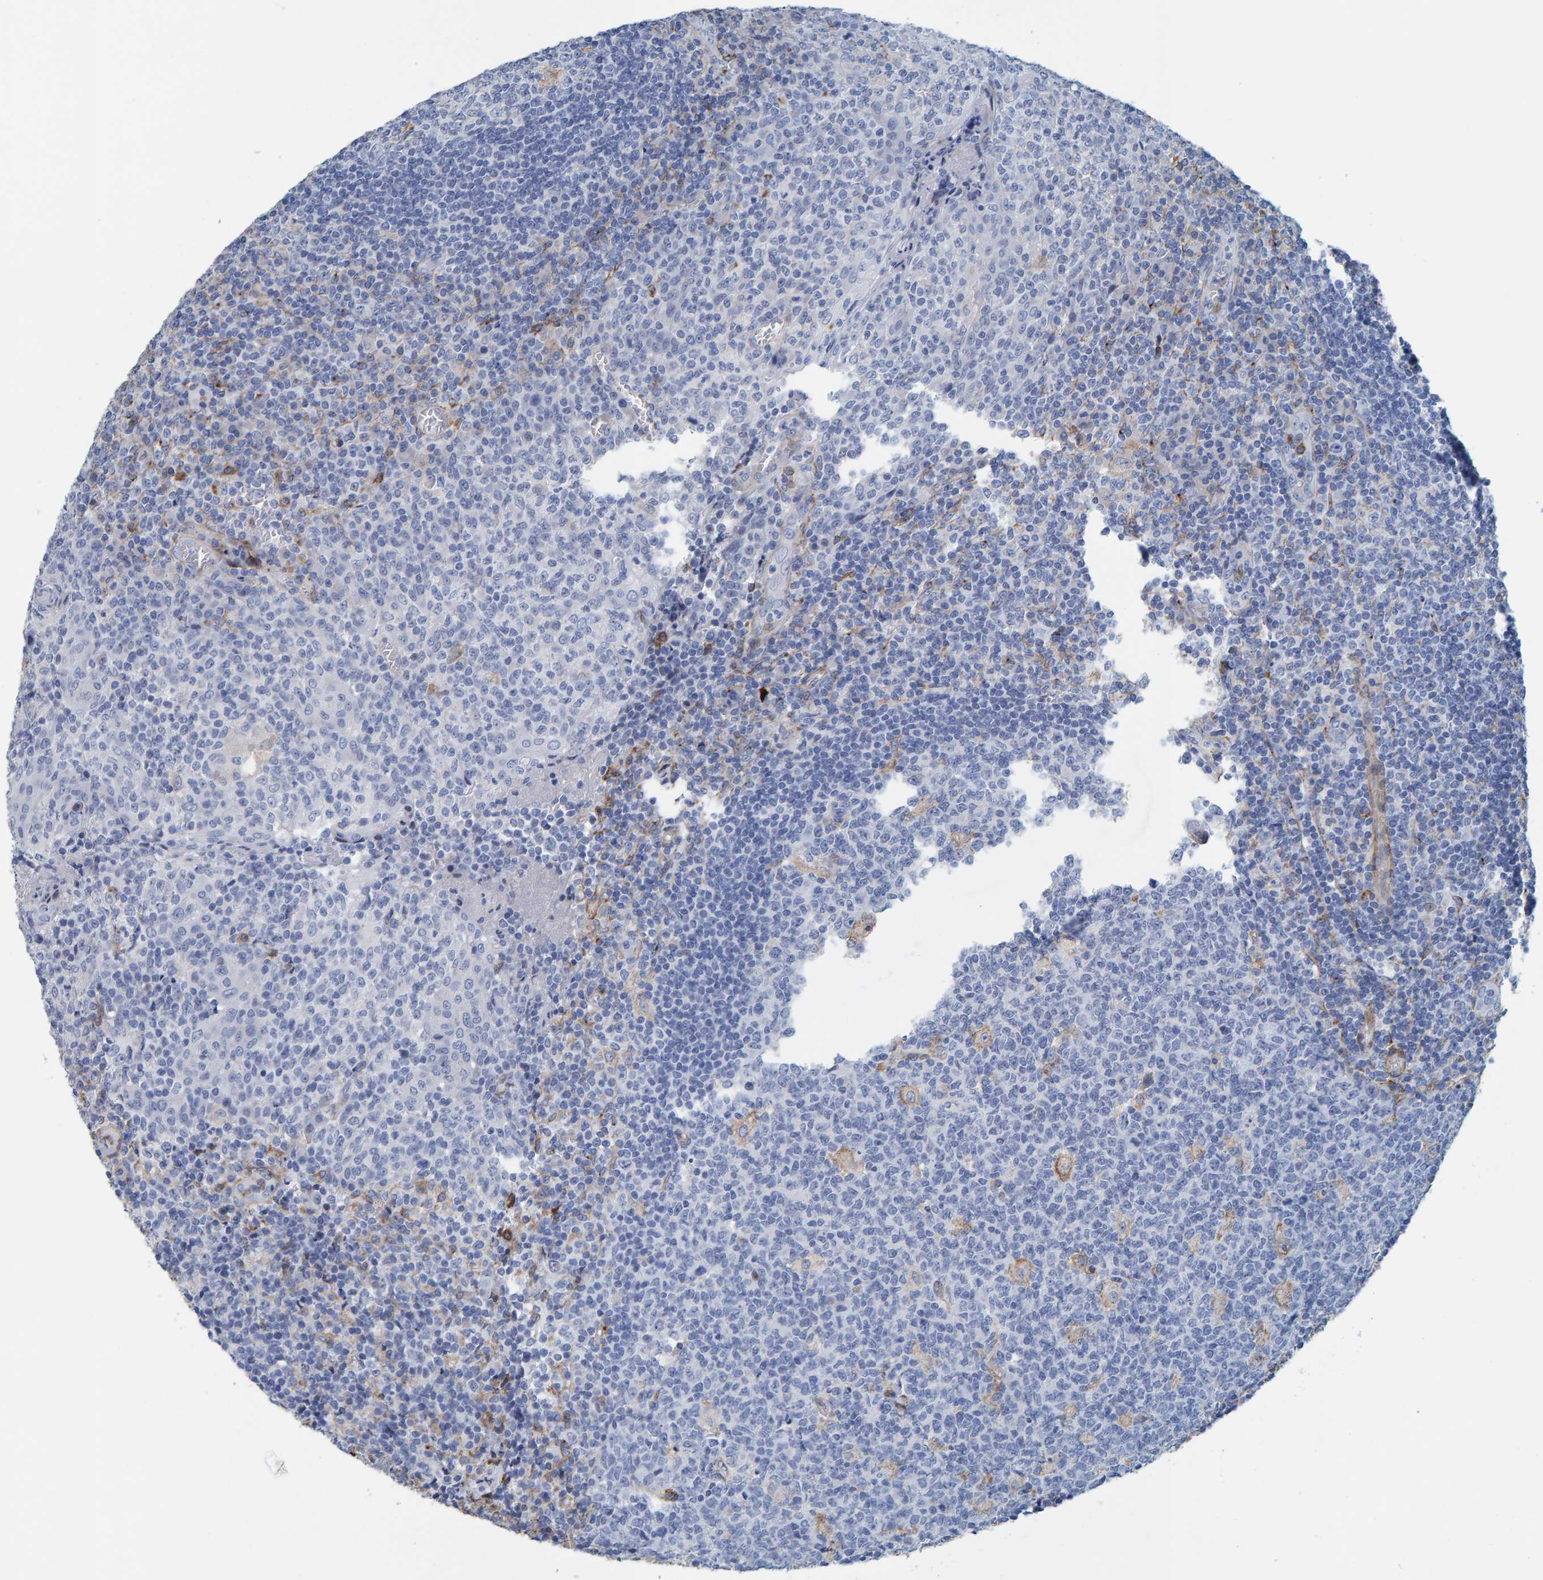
{"staining": {"intensity": "weak", "quantity": "<25%", "location": "cytoplasmic/membranous"}, "tissue": "tonsil", "cell_type": "Germinal center cells", "image_type": "normal", "snomed": [{"axis": "morphology", "description": "Normal tissue, NOS"}, {"axis": "topography", "description": "Tonsil"}], "caption": "Tonsil stained for a protein using immunohistochemistry exhibits no staining germinal center cells.", "gene": "LRP1", "patient": {"sex": "female", "age": 19}}